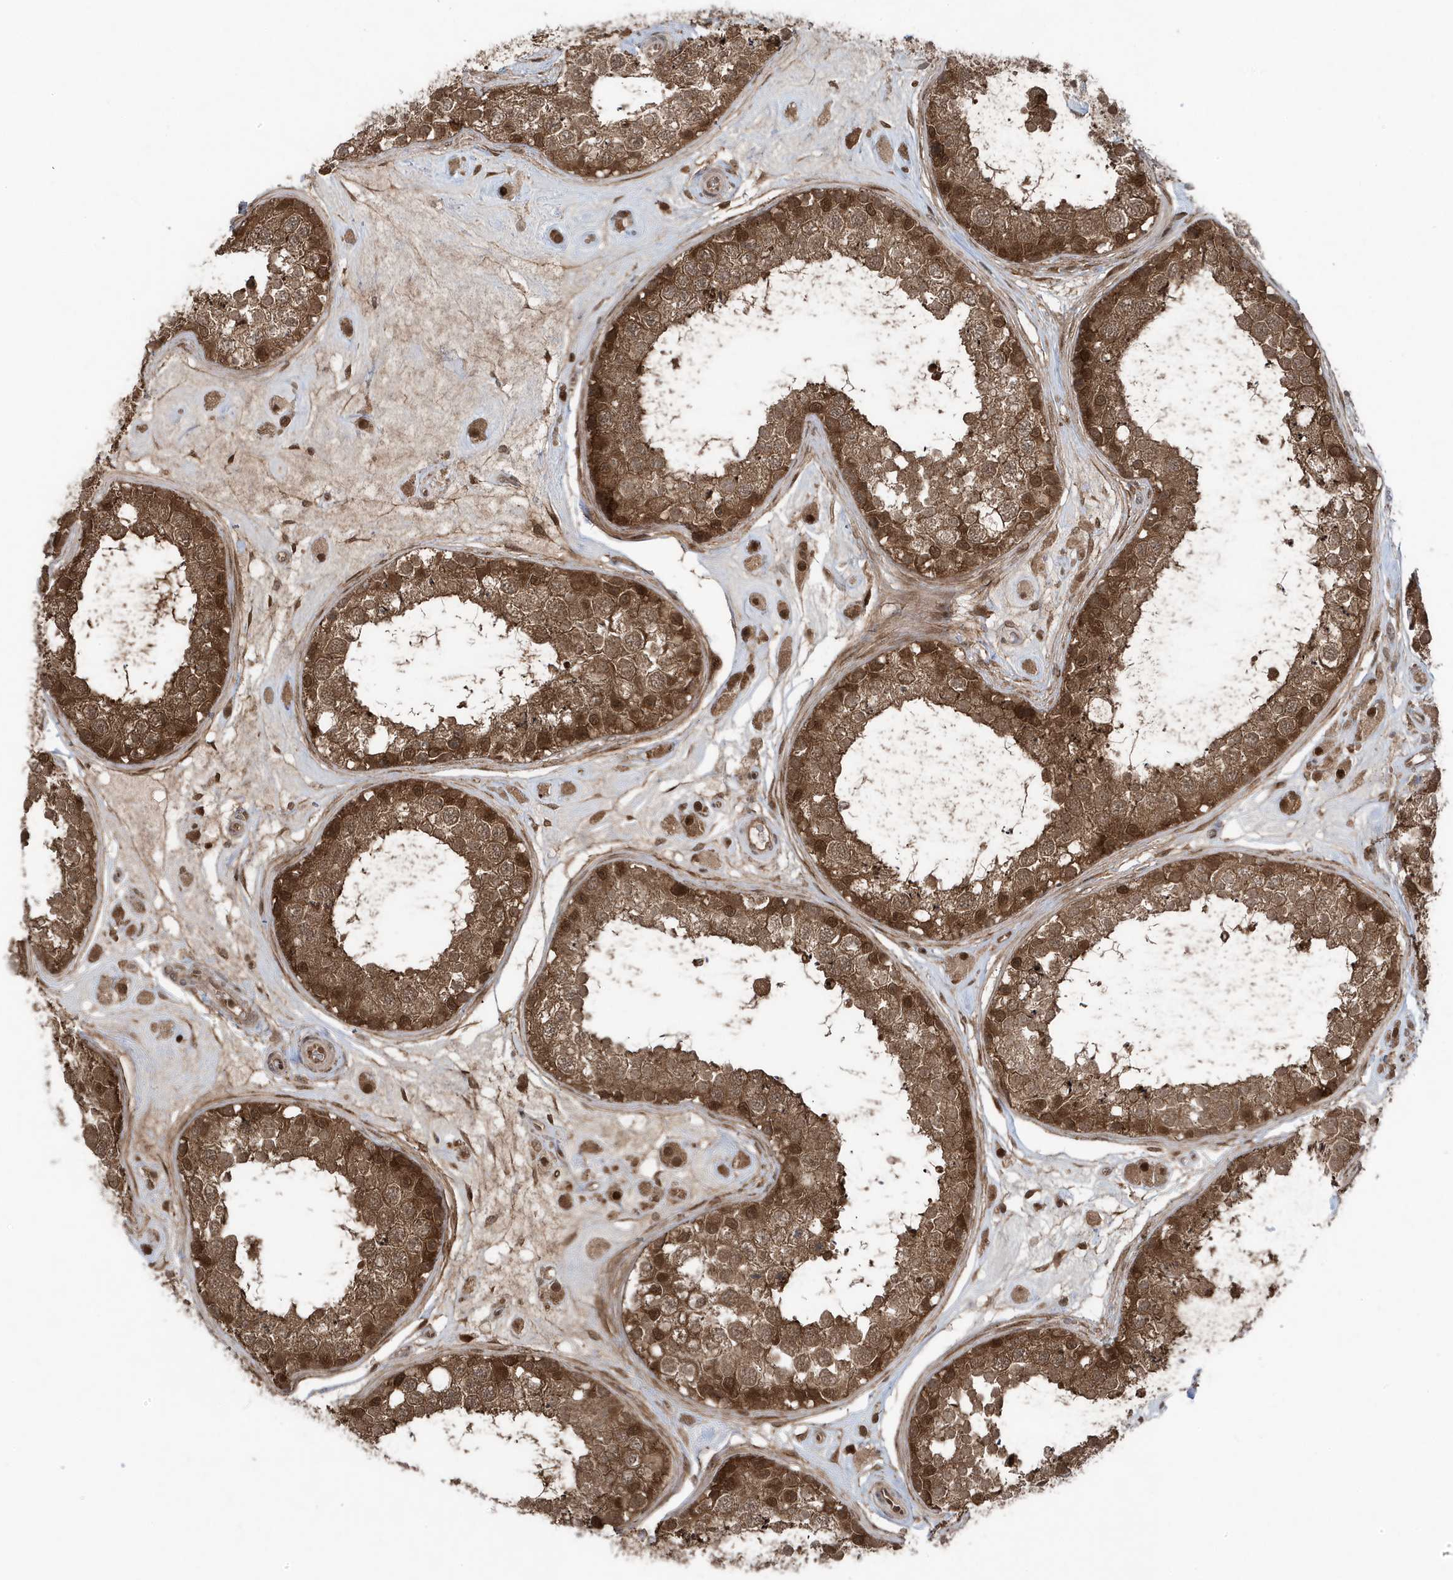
{"staining": {"intensity": "strong", "quantity": ">75%", "location": "cytoplasmic/membranous,nuclear"}, "tissue": "testis", "cell_type": "Cells in seminiferous ducts", "image_type": "normal", "snomed": [{"axis": "morphology", "description": "Normal tissue, NOS"}, {"axis": "topography", "description": "Testis"}], "caption": "A micrograph showing strong cytoplasmic/membranous,nuclear staining in about >75% of cells in seminiferous ducts in normal testis, as visualized by brown immunohistochemical staining.", "gene": "MAPK1IP1L", "patient": {"sex": "male", "age": 25}}